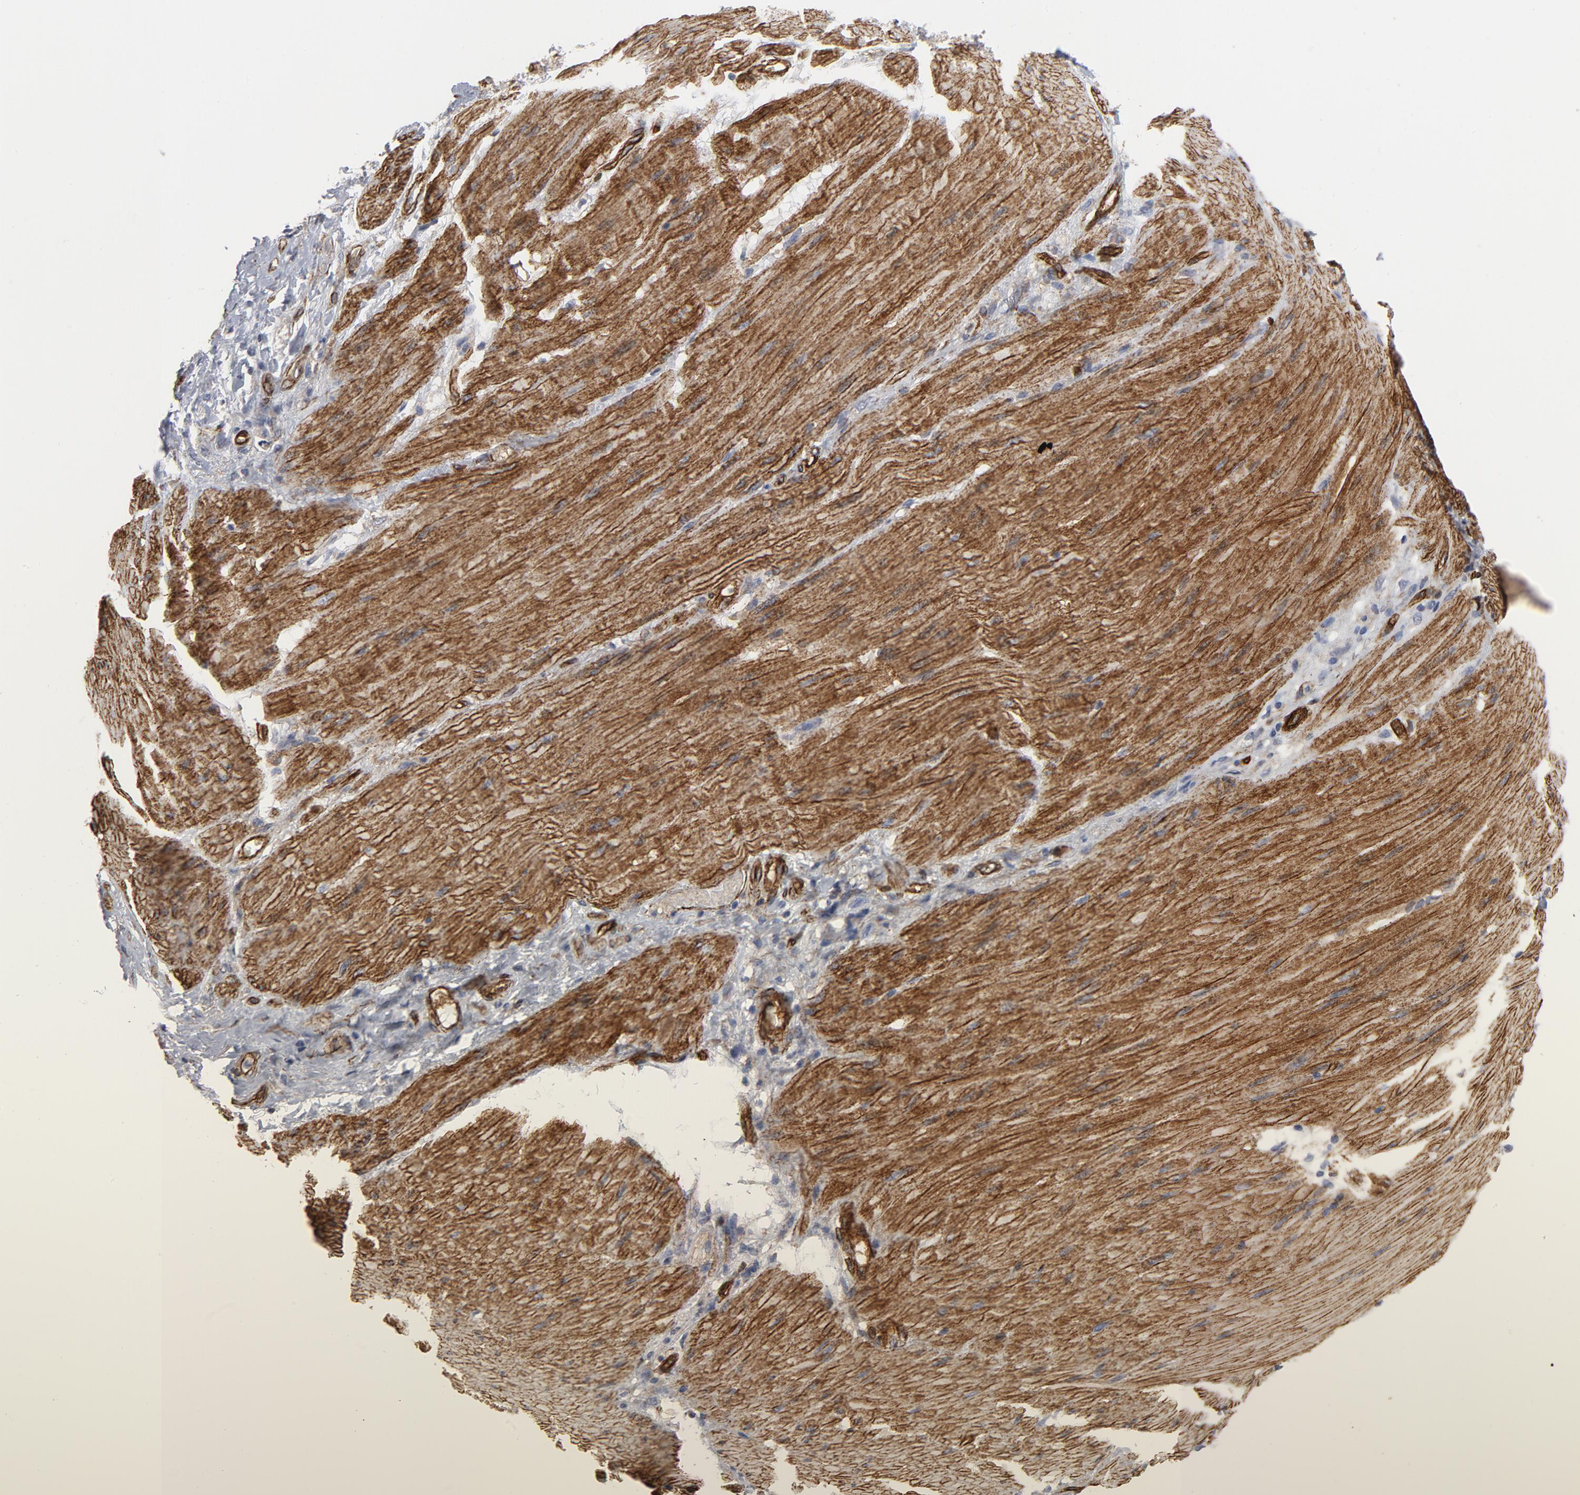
{"staining": {"intensity": "negative", "quantity": "none", "location": "none"}, "tissue": "stomach cancer", "cell_type": "Tumor cells", "image_type": "cancer", "snomed": [{"axis": "morphology", "description": "Normal tissue, NOS"}, {"axis": "morphology", "description": "Adenocarcinoma, NOS"}, {"axis": "topography", "description": "Stomach"}], "caption": "Human stomach cancer stained for a protein using IHC reveals no expression in tumor cells.", "gene": "GNG2", "patient": {"sex": "male", "age": 82}}